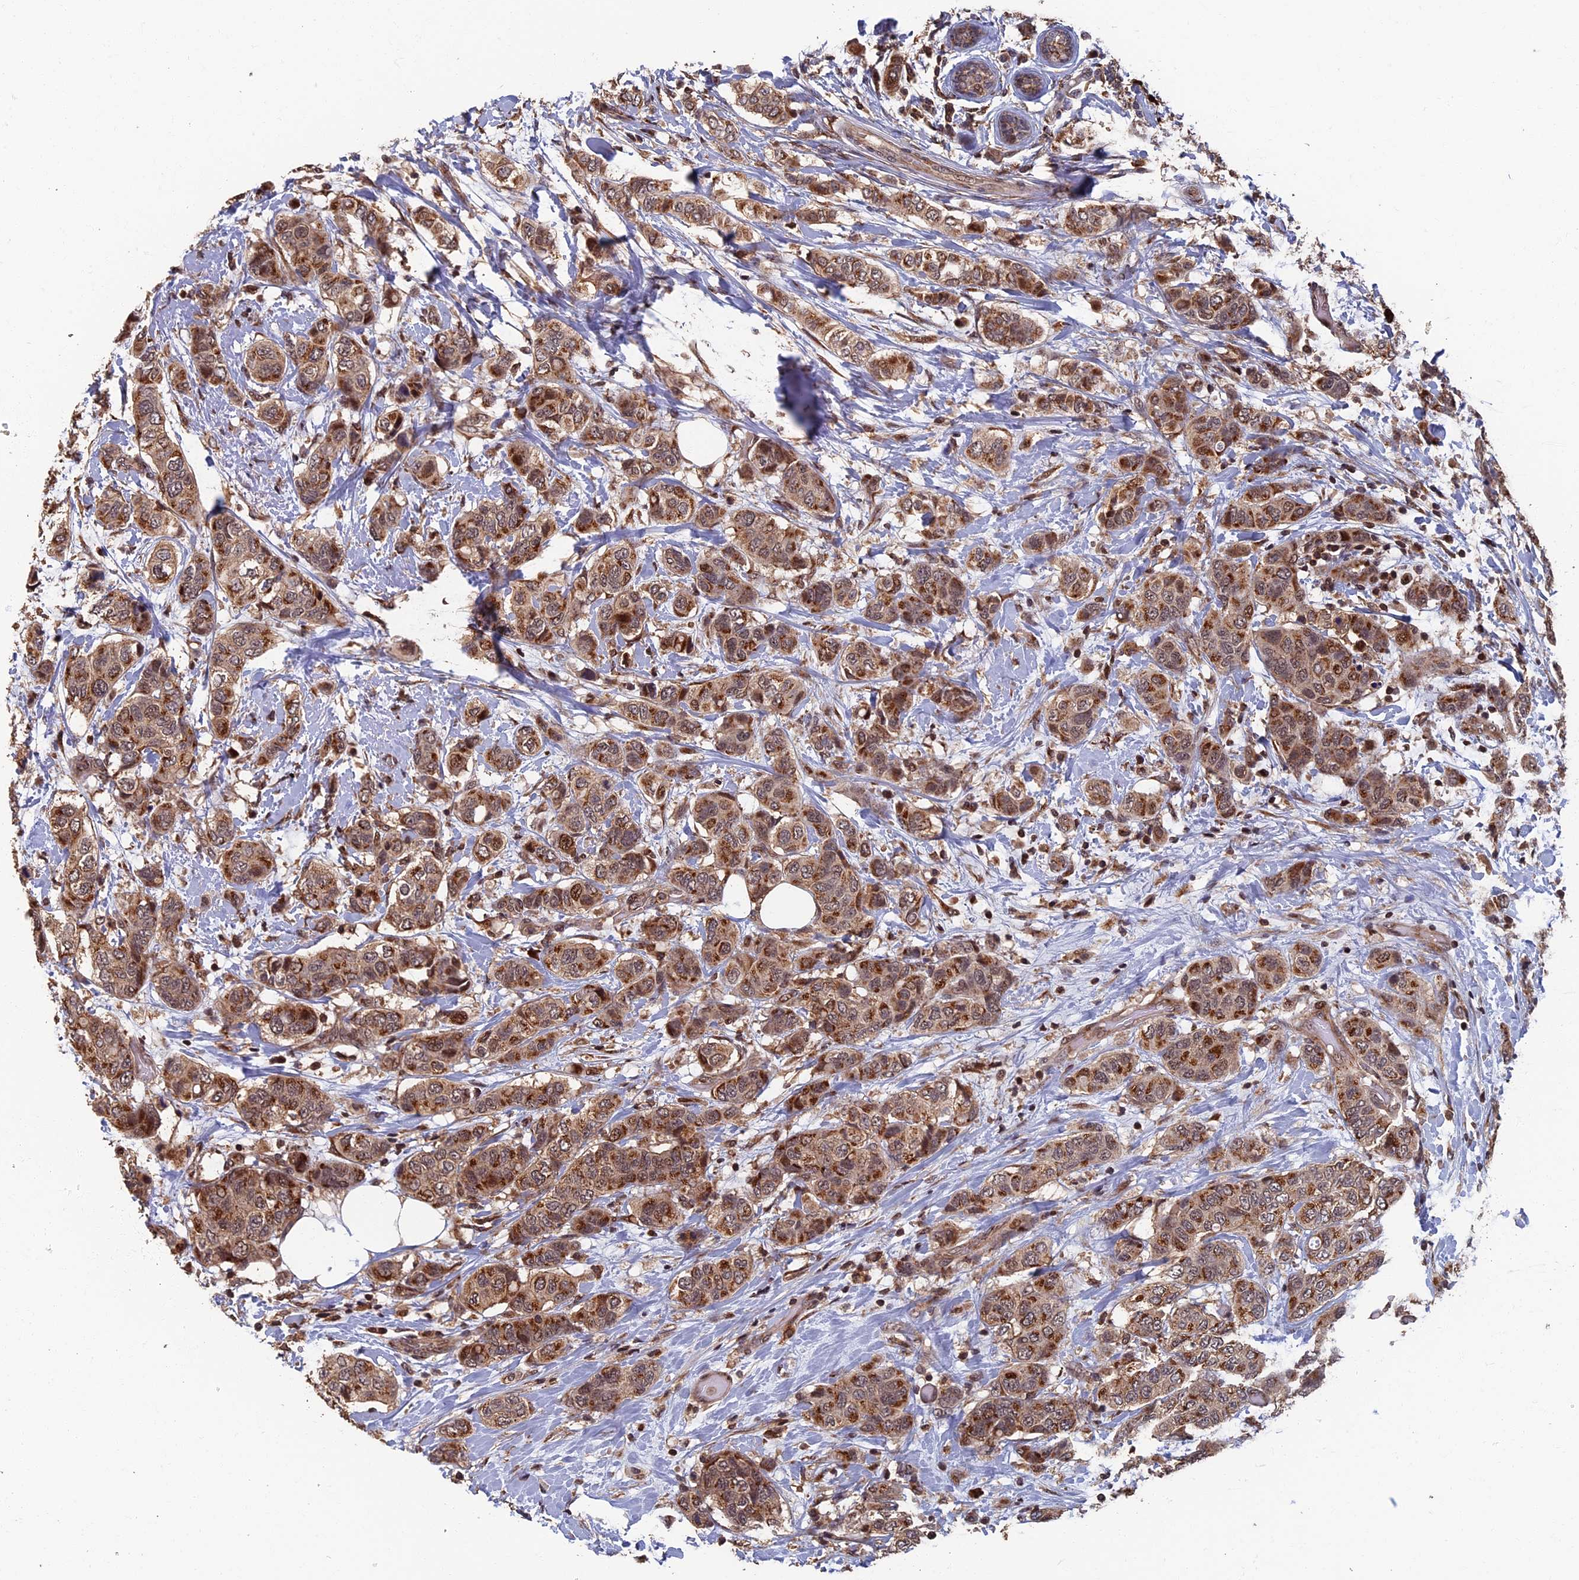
{"staining": {"intensity": "moderate", "quantity": ">75%", "location": "cytoplasmic/membranous"}, "tissue": "breast cancer", "cell_type": "Tumor cells", "image_type": "cancer", "snomed": [{"axis": "morphology", "description": "Lobular carcinoma"}, {"axis": "topography", "description": "Breast"}], "caption": "Immunohistochemistry staining of breast cancer (lobular carcinoma), which reveals medium levels of moderate cytoplasmic/membranous expression in approximately >75% of tumor cells indicating moderate cytoplasmic/membranous protein positivity. The staining was performed using DAB (3,3'-diaminobenzidine) (brown) for protein detection and nuclei were counterstained in hematoxylin (blue).", "gene": "RASGRF1", "patient": {"sex": "female", "age": 51}}